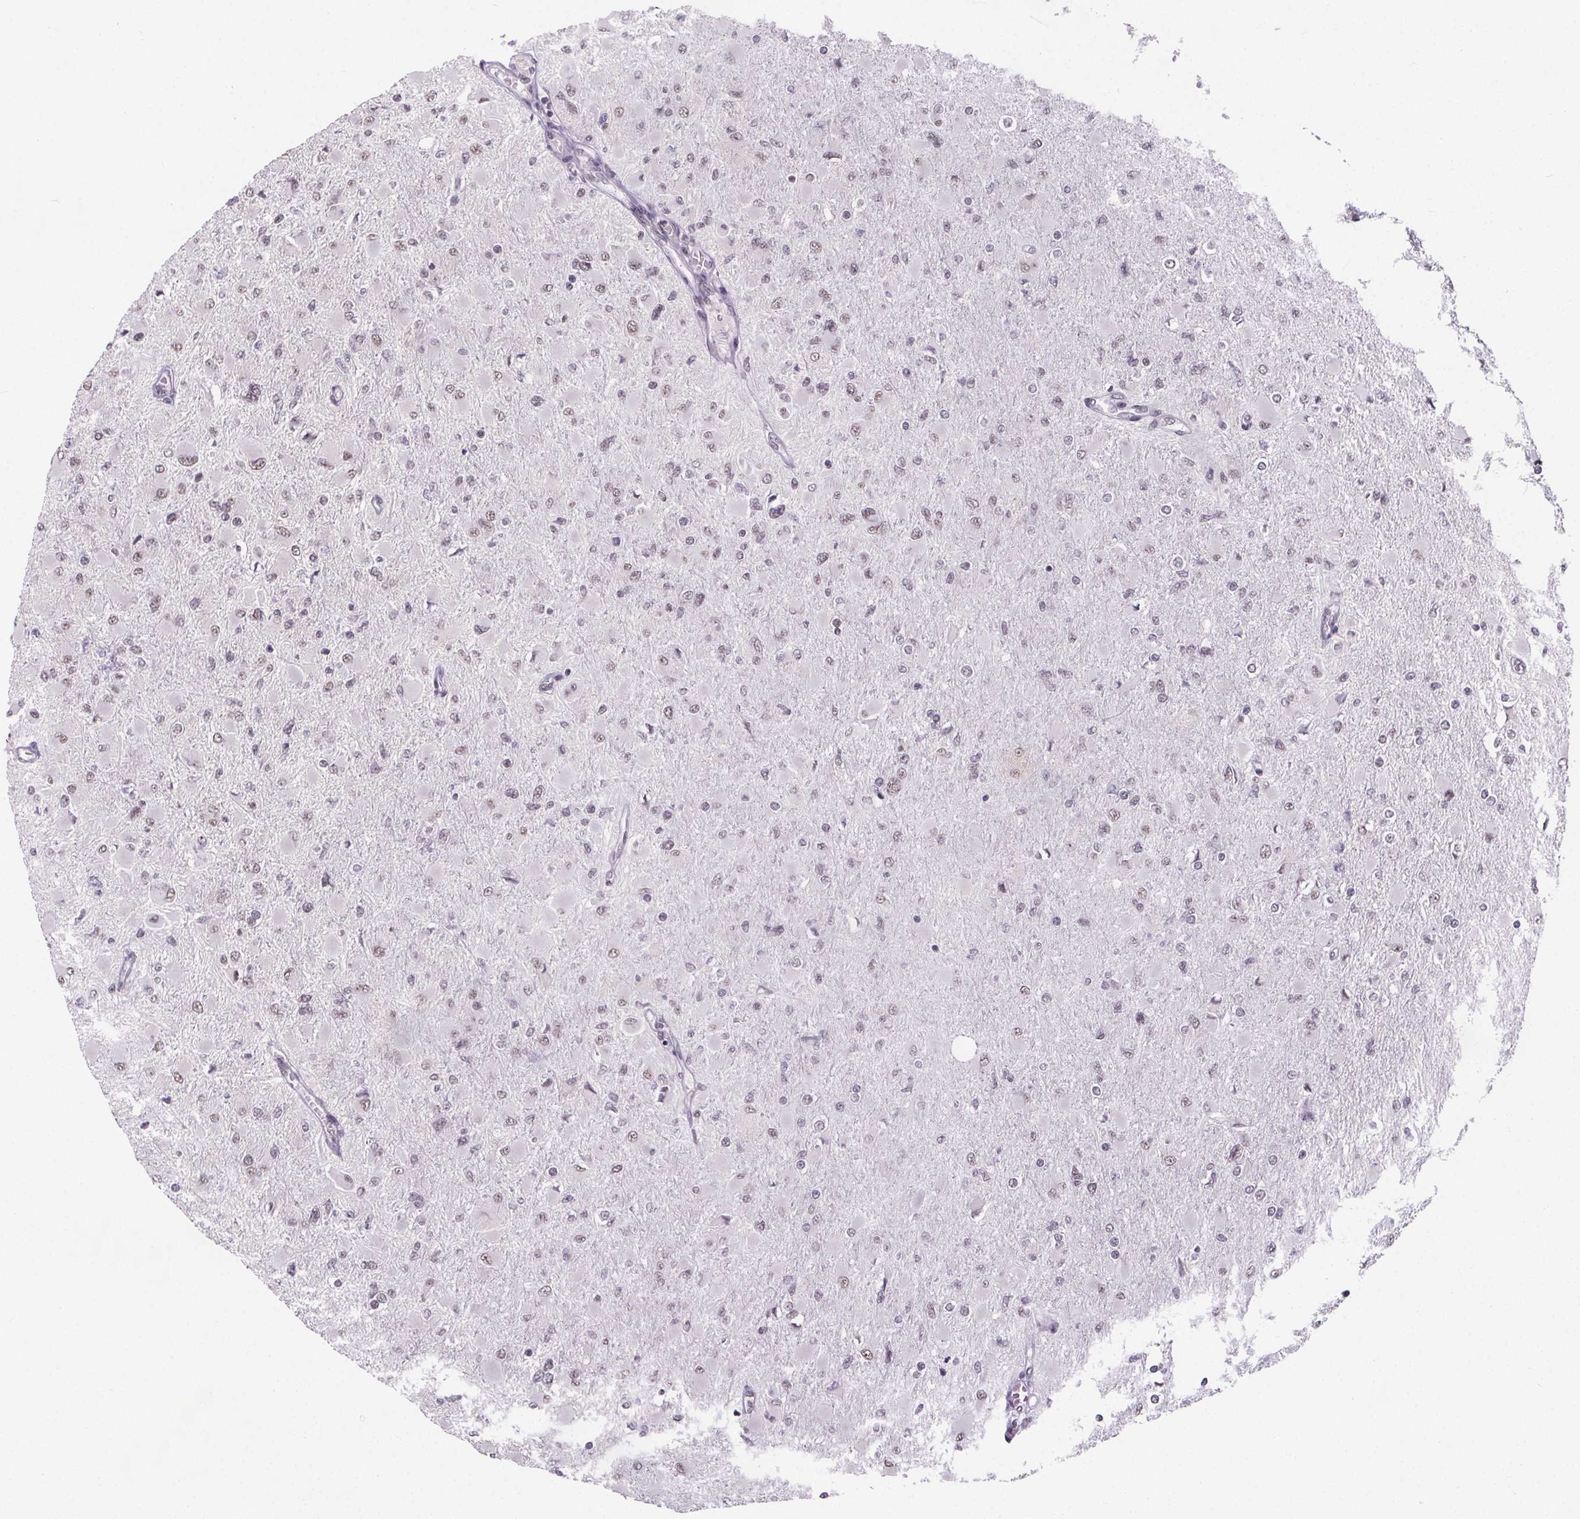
{"staining": {"intensity": "weak", "quantity": ">75%", "location": "nuclear"}, "tissue": "glioma", "cell_type": "Tumor cells", "image_type": "cancer", "snomed": [{"axis": "morphology", "description": "Glioma, malignant, High grade"}, {"axis": "topography", "description": "Cerebral cortex"}], "caption": "Immunohistochemistry (IHC) of human glioma shows low levels of weak nuclear expression in approximately >75% of tumor cells.", "gene": "ZNF572", "patient": {"sex": "female", "age": 36}}